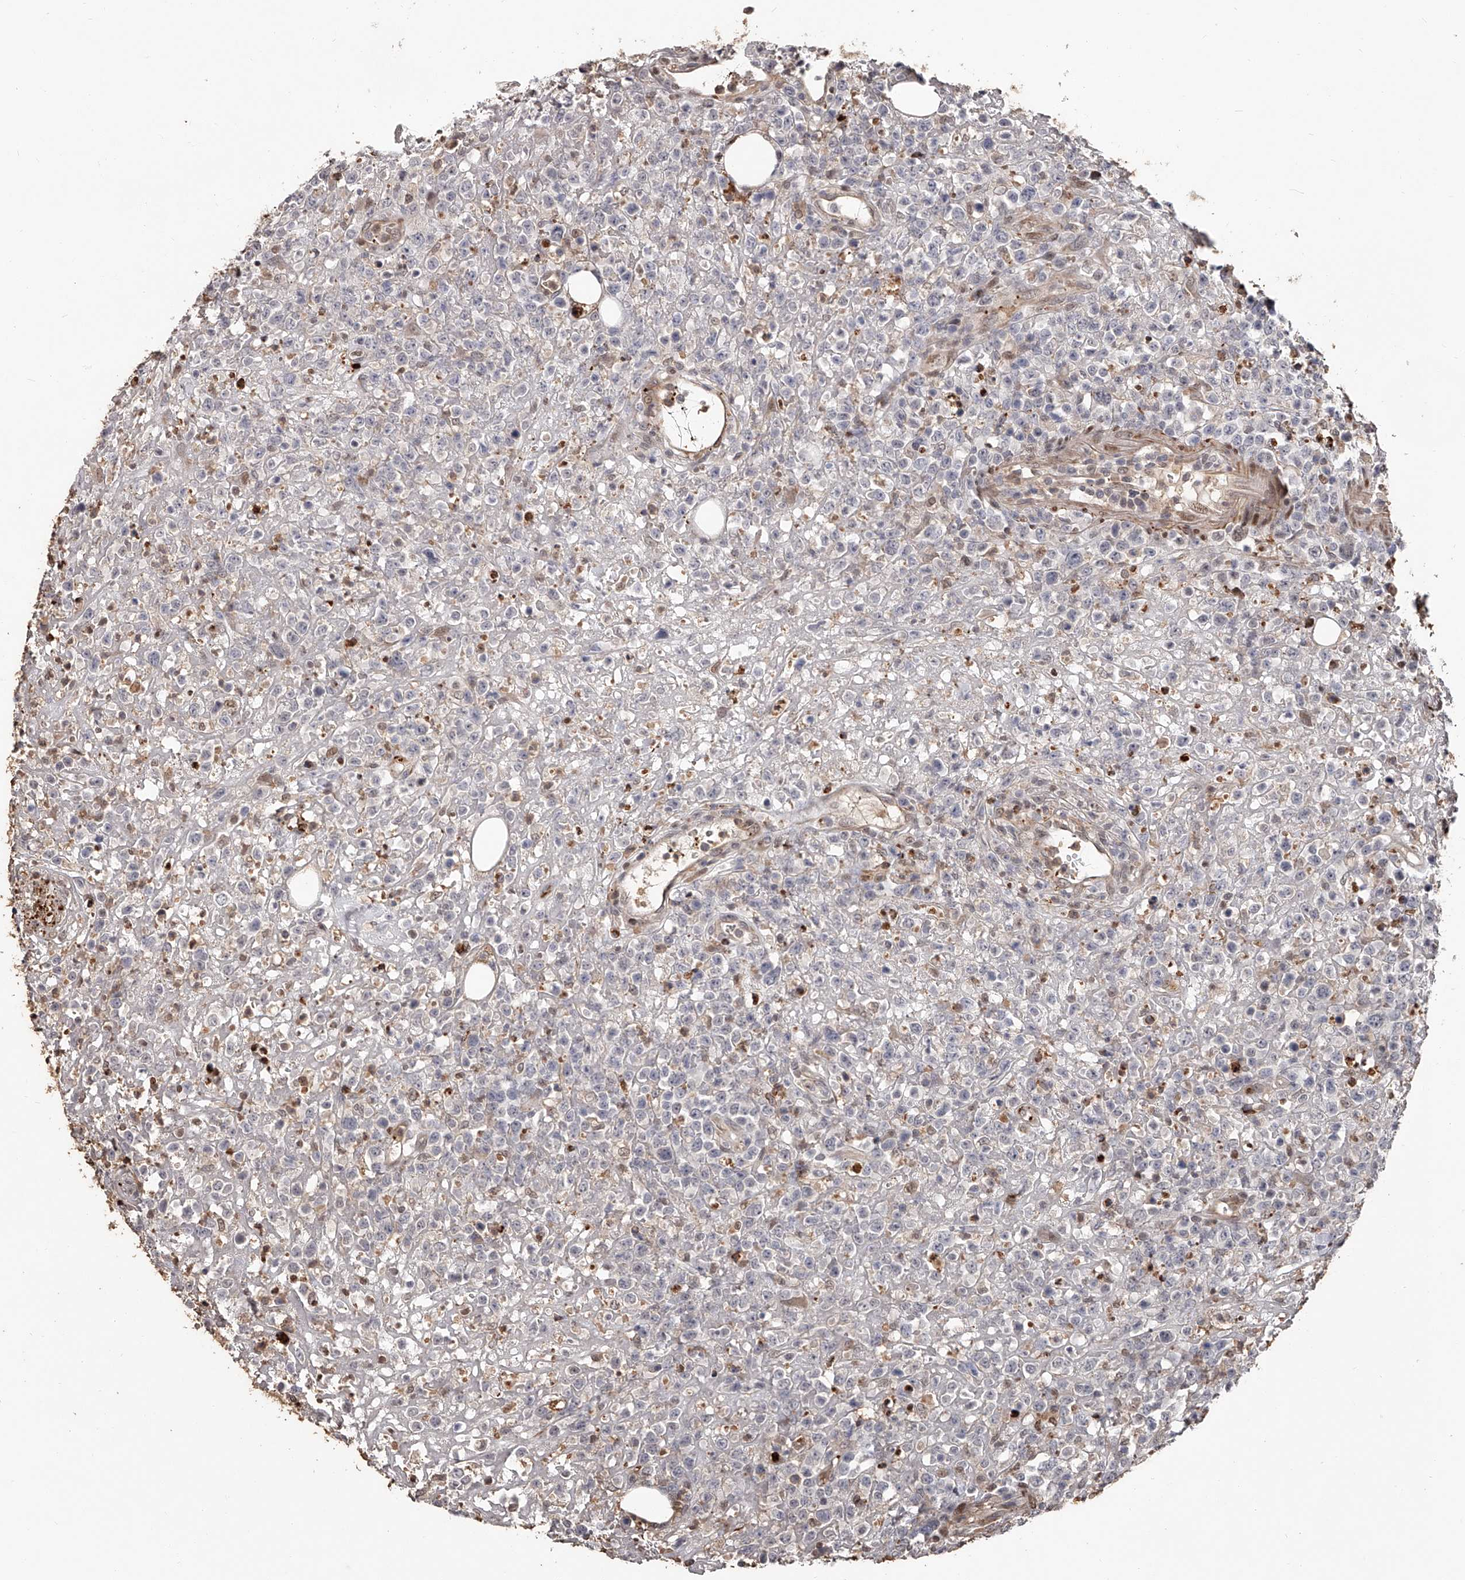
{"staining": {"intensity": "negative", "quantity": "none", "location": "none"}, "tissue": "lymphoma", "cell_type": "Tumor cells", "image_type": "cancer", "snomed": [{"axis": "morphology", "description": "Malignant lymphoma, non-Hodgkin's type, High grade"}, {"axis": "topography", "description": "Colon"}], "caption": "A micrograph of lymphoma stained for a protein reveals no brown staining in tumor cells.", "gene": "URGCP", "patient": {"sex": "female", "age": 53}}